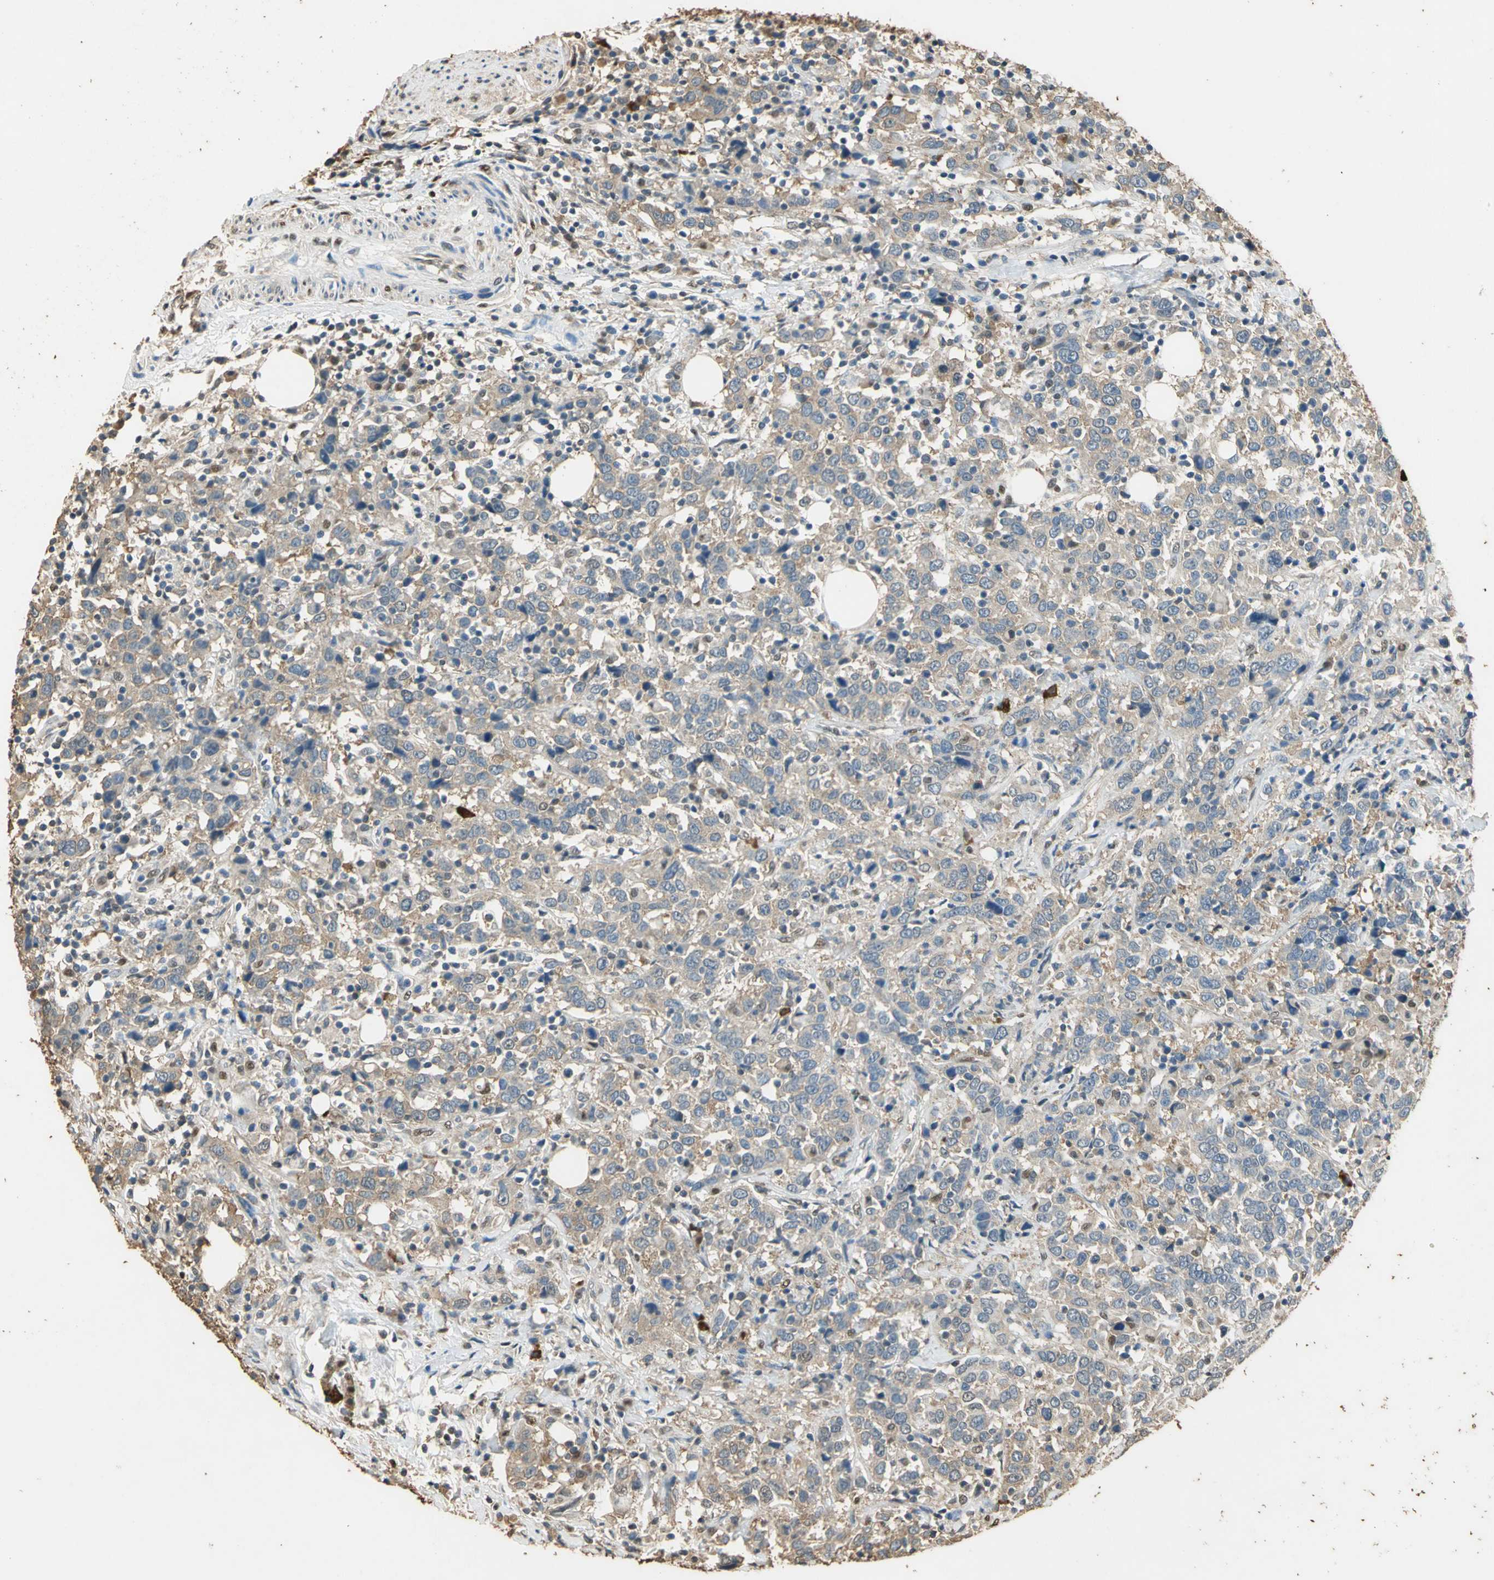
{"staining": {"intensity": "weak", "quantity": ">75%", "location": "cytoplasmic/membranous"}, "tissue": "urothelial cancer", "cell_type": "Tumor cells", "image_type": "cancer", "snomed": [{"axis": "morphology", "description": "Urothelial carcinoma, High grade"}, {"axis": "topography", "description": "Urinary bladder"}], "caption": "Urothelial cancer stained for a protein (brown) reveals weak cytoplasmic/membranous positive positivity in about >75% of tumor cells.", "gene": "GAPDH", "patient": {"sex": "male", "age": 61}}